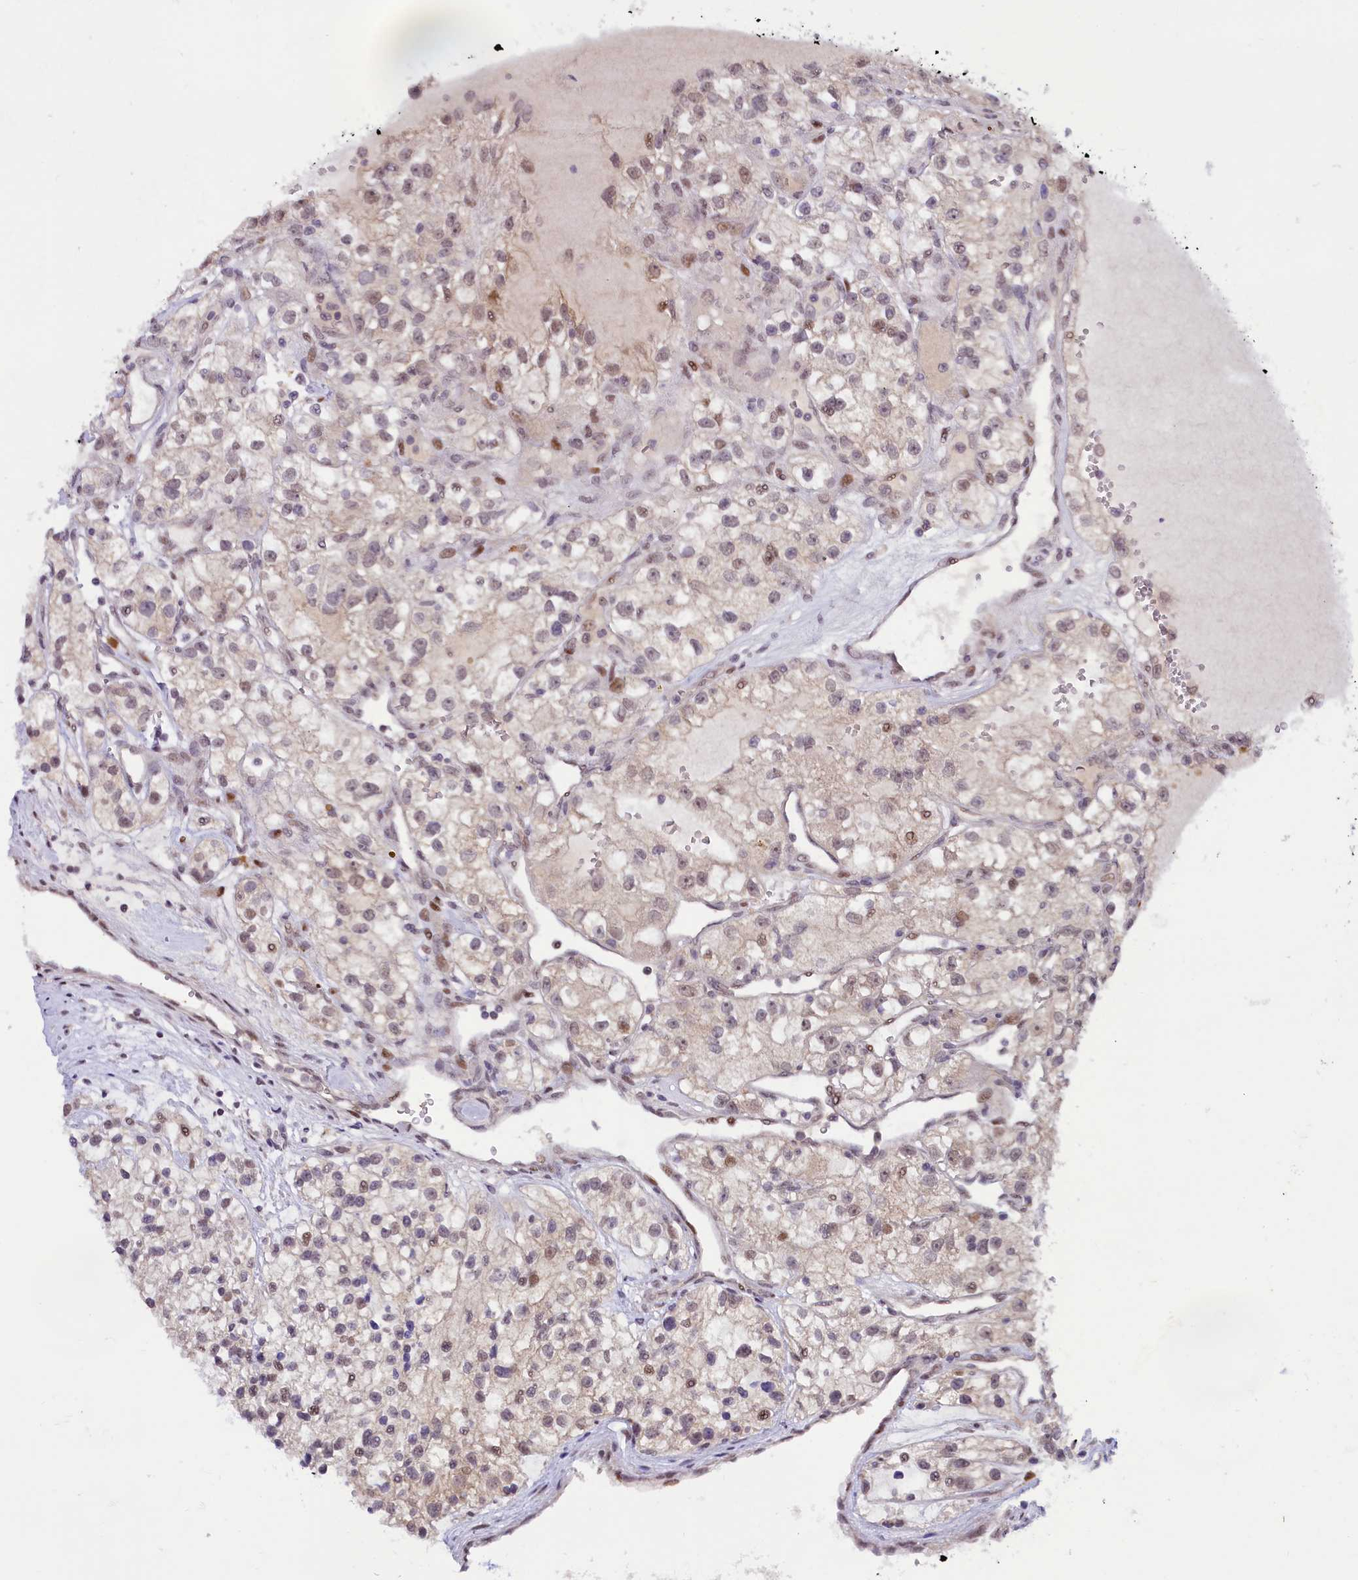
{"staining": {"intensity": "weak", "quantity": "25%-75%", "location": "nuclear"}, "tissue": "renal cancer", "cell_type": "Tumor cells", "image_type": "cancer", "snomed": [{"axis": "morphology", "description": "Adenocarcinoma, NOS"}, {"axis": "topography", "description": "Kidney"}], "caption": "The immunohistochemical stain highlights weak nuclear staining in tumor cells of adenocarcinoma (renal) tissue. The protein of interest is shown in brown color, while the nuclei are stained blue.", "gene": "ANKS3", "patient": {"sex": "female", "age": 57}}